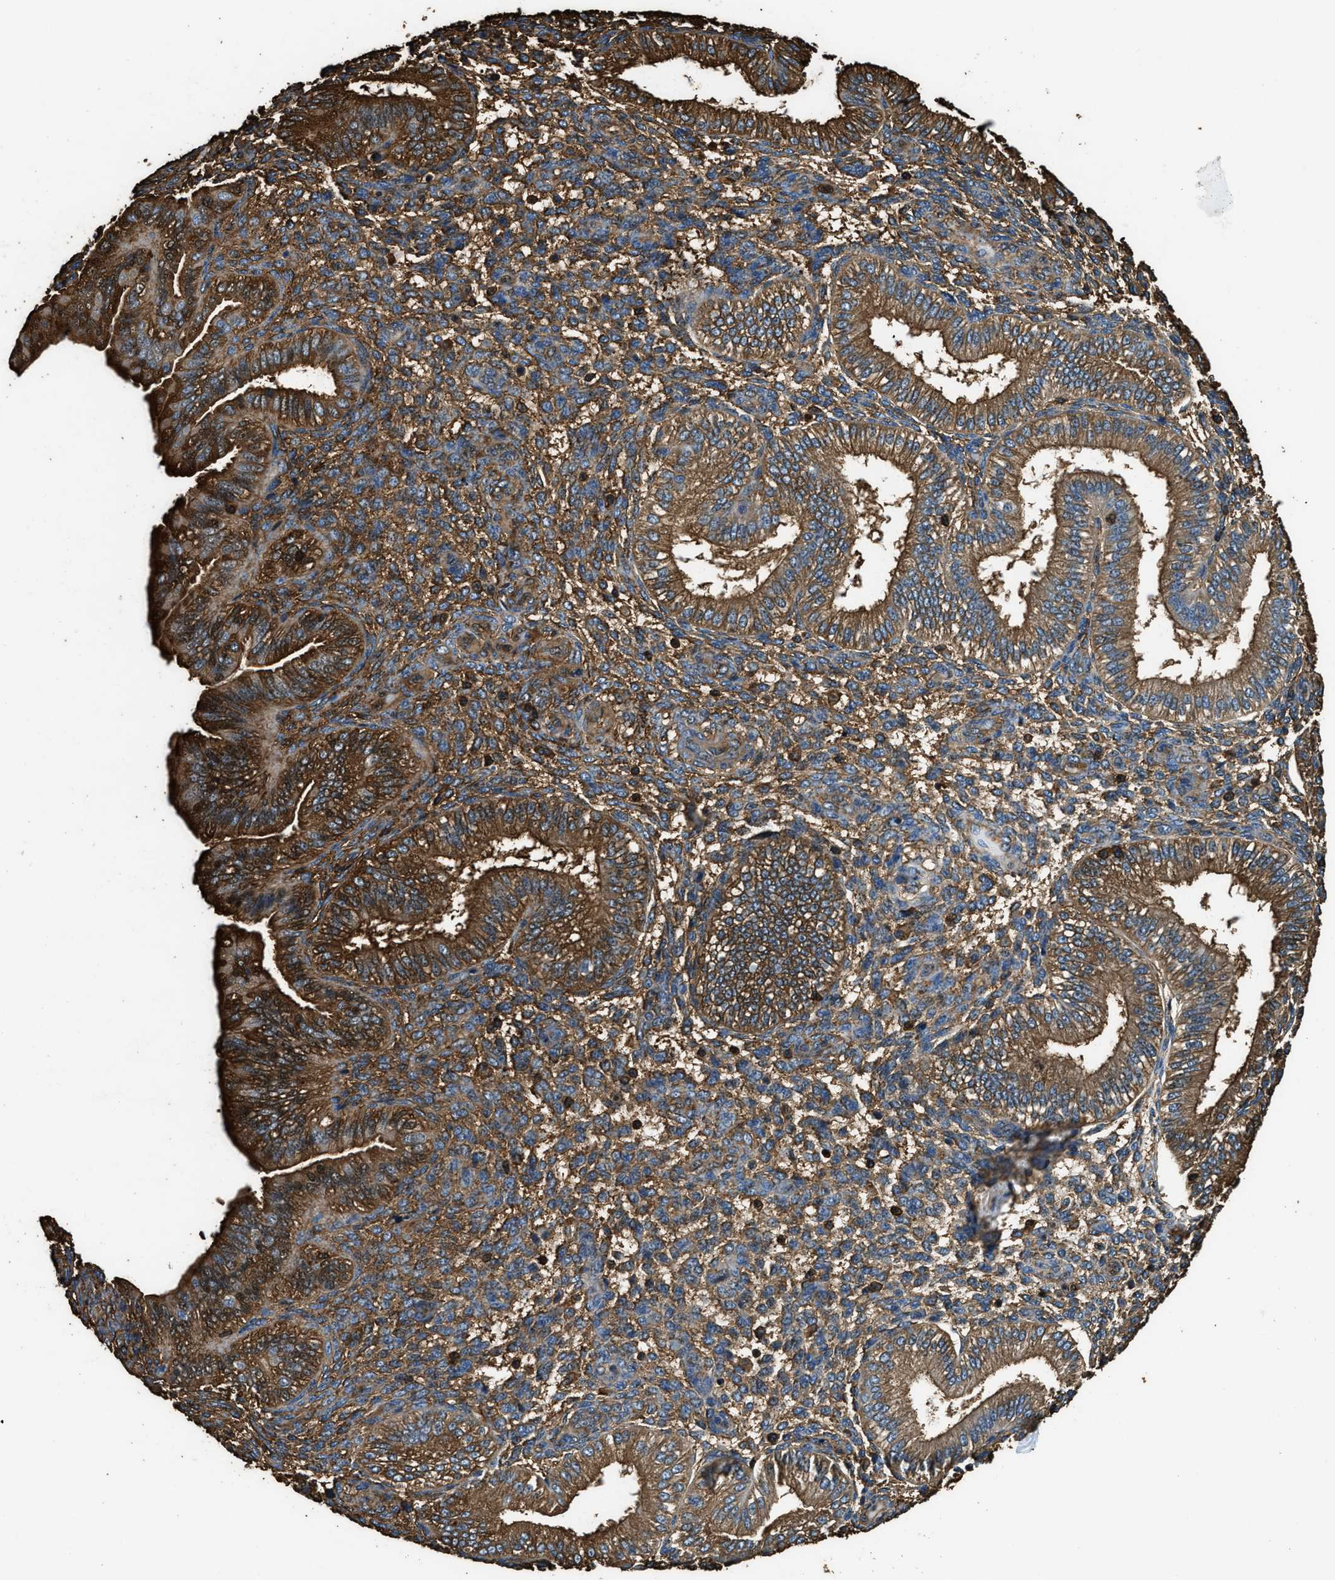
{"staining": {"intensity": "moderate", "quantity": ">75%", "location": "cytoplasmic/membranous"}, "tissue": "endometrium", "cell_type": "Cells in endometrial stroma", "image_type": "normal", "snomed": [{"axis": "morphology", "description": "Normal tissue, NOS"}, {"axis": "topography", "description": "Endometrium"}], "caption": "Protein expression analysis of normal endometrium demonstrates moderate cytoplasmic/membranous staining in about >75% of cells in endometrial stroma.", "gene": "ACCS", "patient": {"sex": "female", "age": 39}}